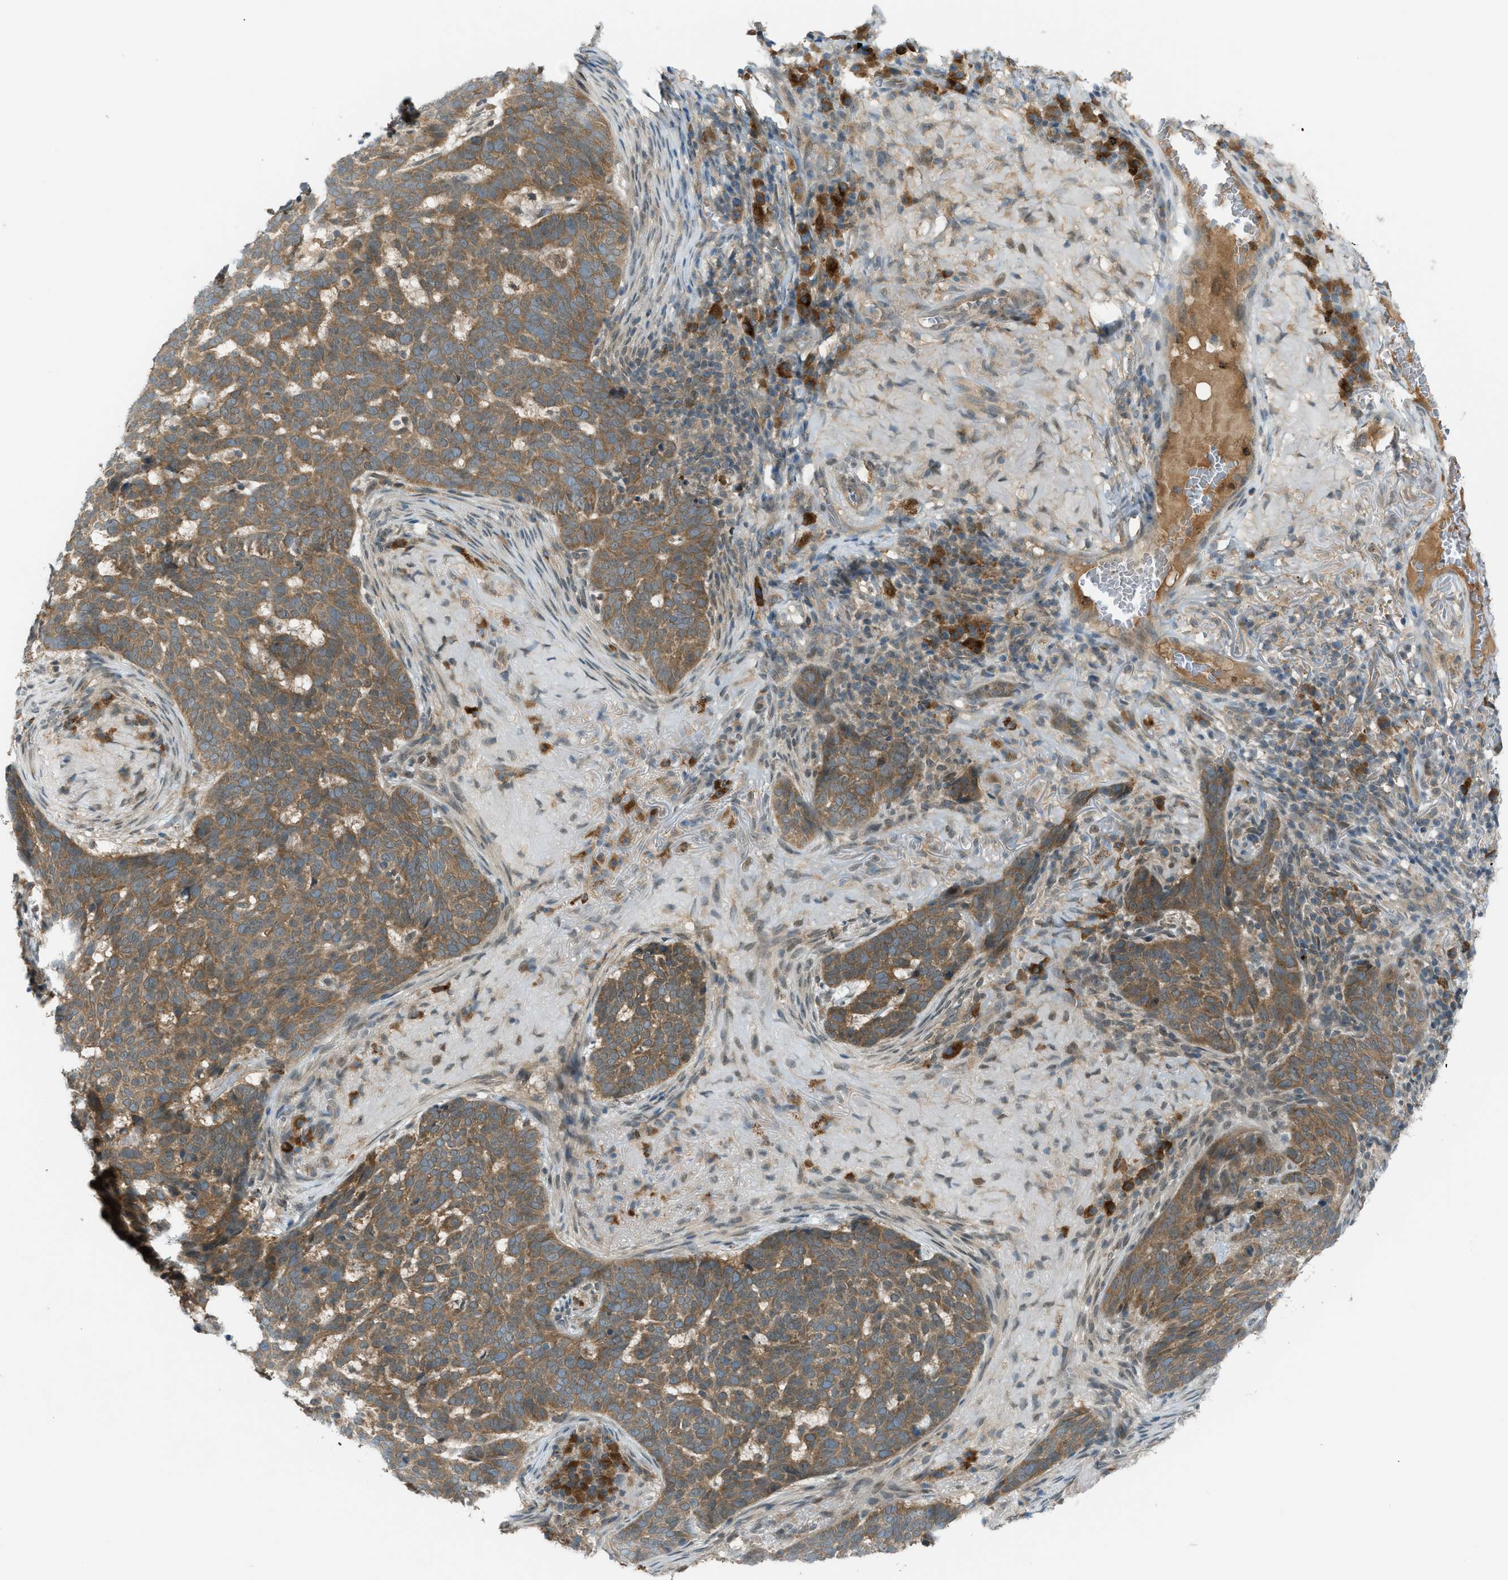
{"staining": {"intensity": "moderate", "quantity": ">75%", "location": "cytoplasmic/membranous"}, "tissue": "skin cancer", "cell_type": "Tumor cells", "image_type": "cancer", "snomed": [{"axis": "morphology", "description": "Basal cell carcinoma"}, {"axis": "topography", "description": "Skin"}], "caption": "Human skin cancer stained with a protein marker shows moderate staining in tumor cells.", "gene": "DYRK1A", "patient": {"sex": "male", "age": 85}}